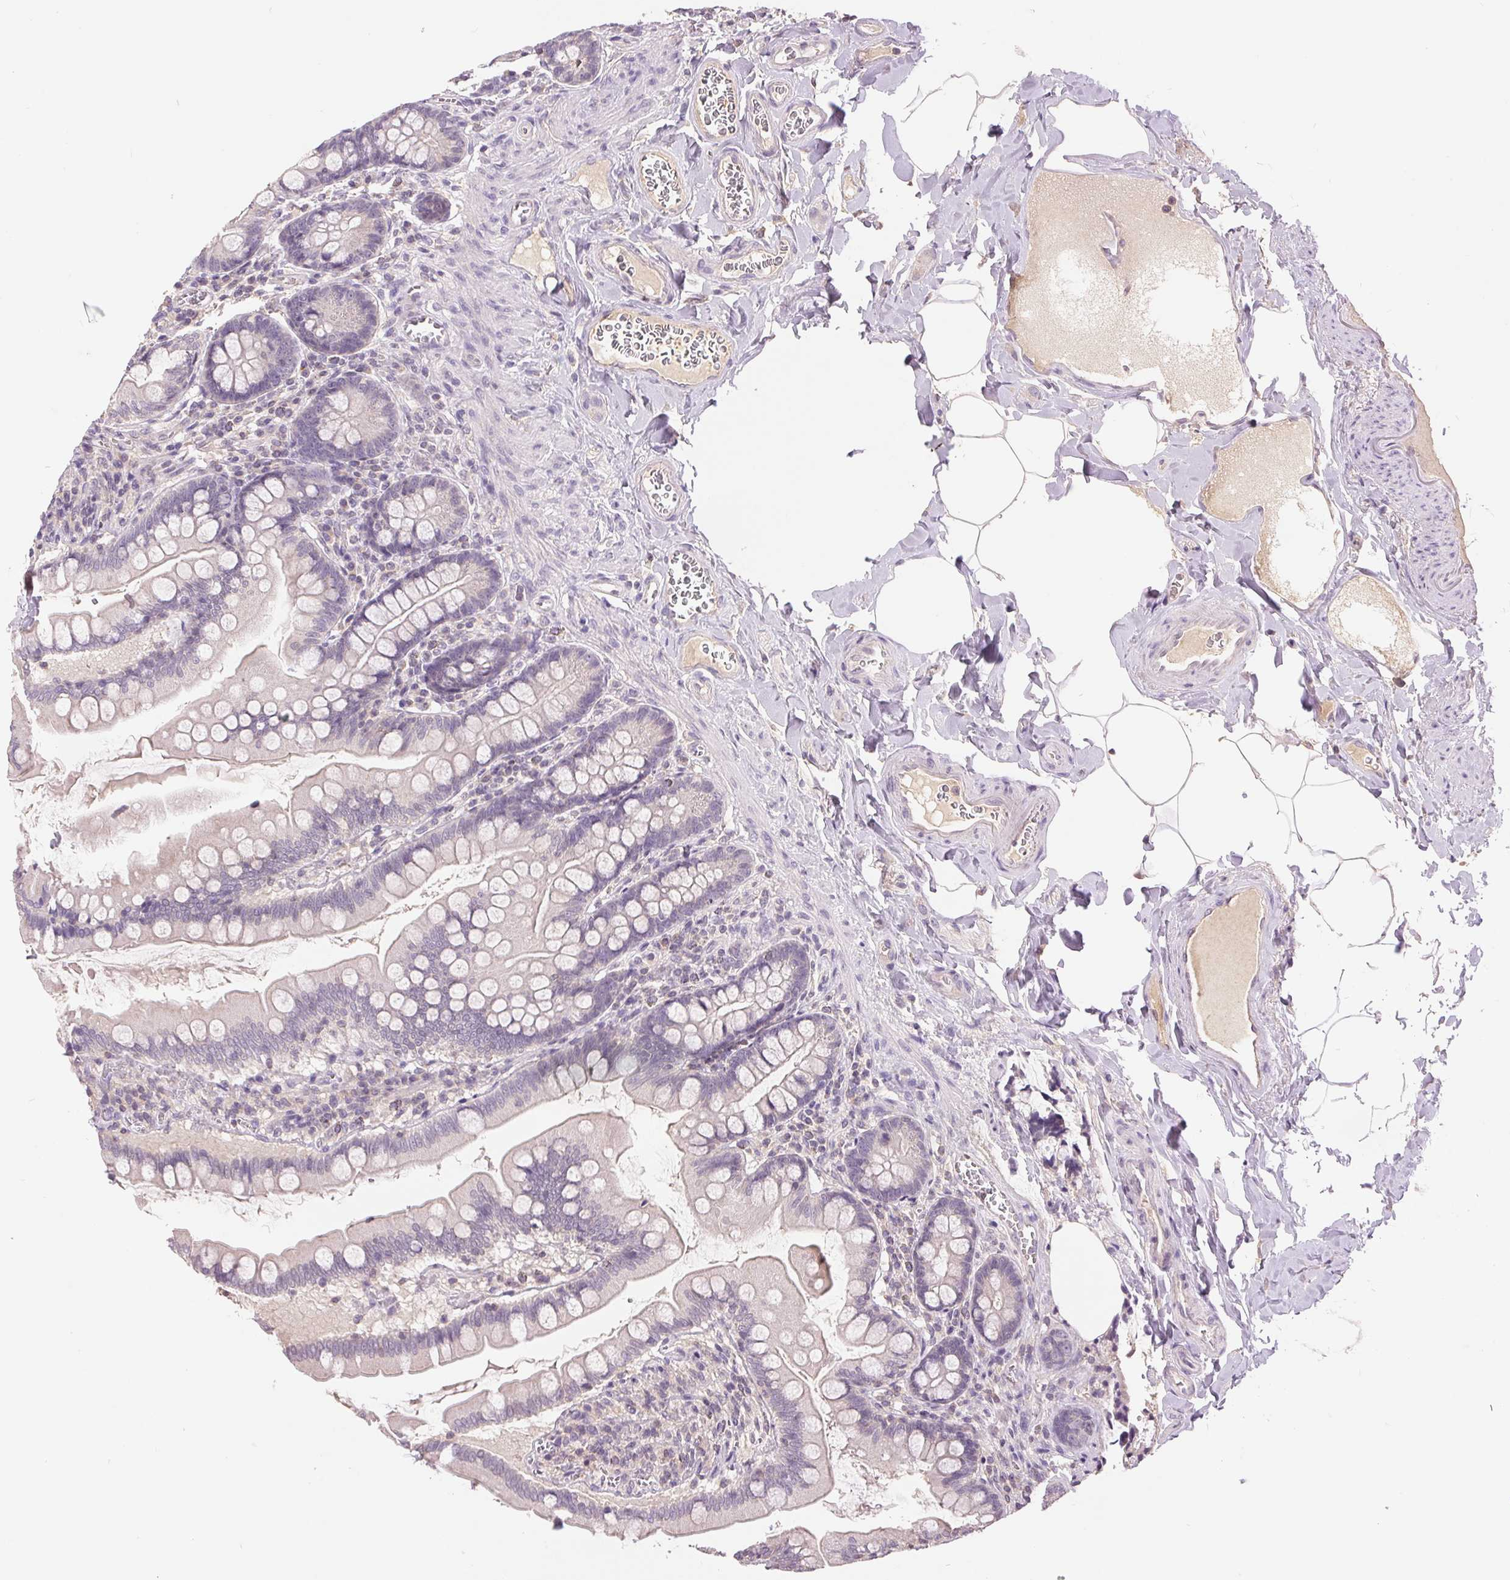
{"staining": {"intensity": "negative", "quantity": "none", "location": "none"}, "tissue": "small intestine", "cell_type": "Glandular cells", "image_type": "normal", "snomed": [{"axis": "morphology", "description": "Normal tissue, NOS"}, {"axis": "topography", "description": "Small intestine"}], "caption": "Immunohistochemical staining of normal small intestine demonstrates no significant positivity in glandular cells. Nuclei are stained in blue.", "gene": "FXYD4", "patient": {"sex": "female", "age": 56}}